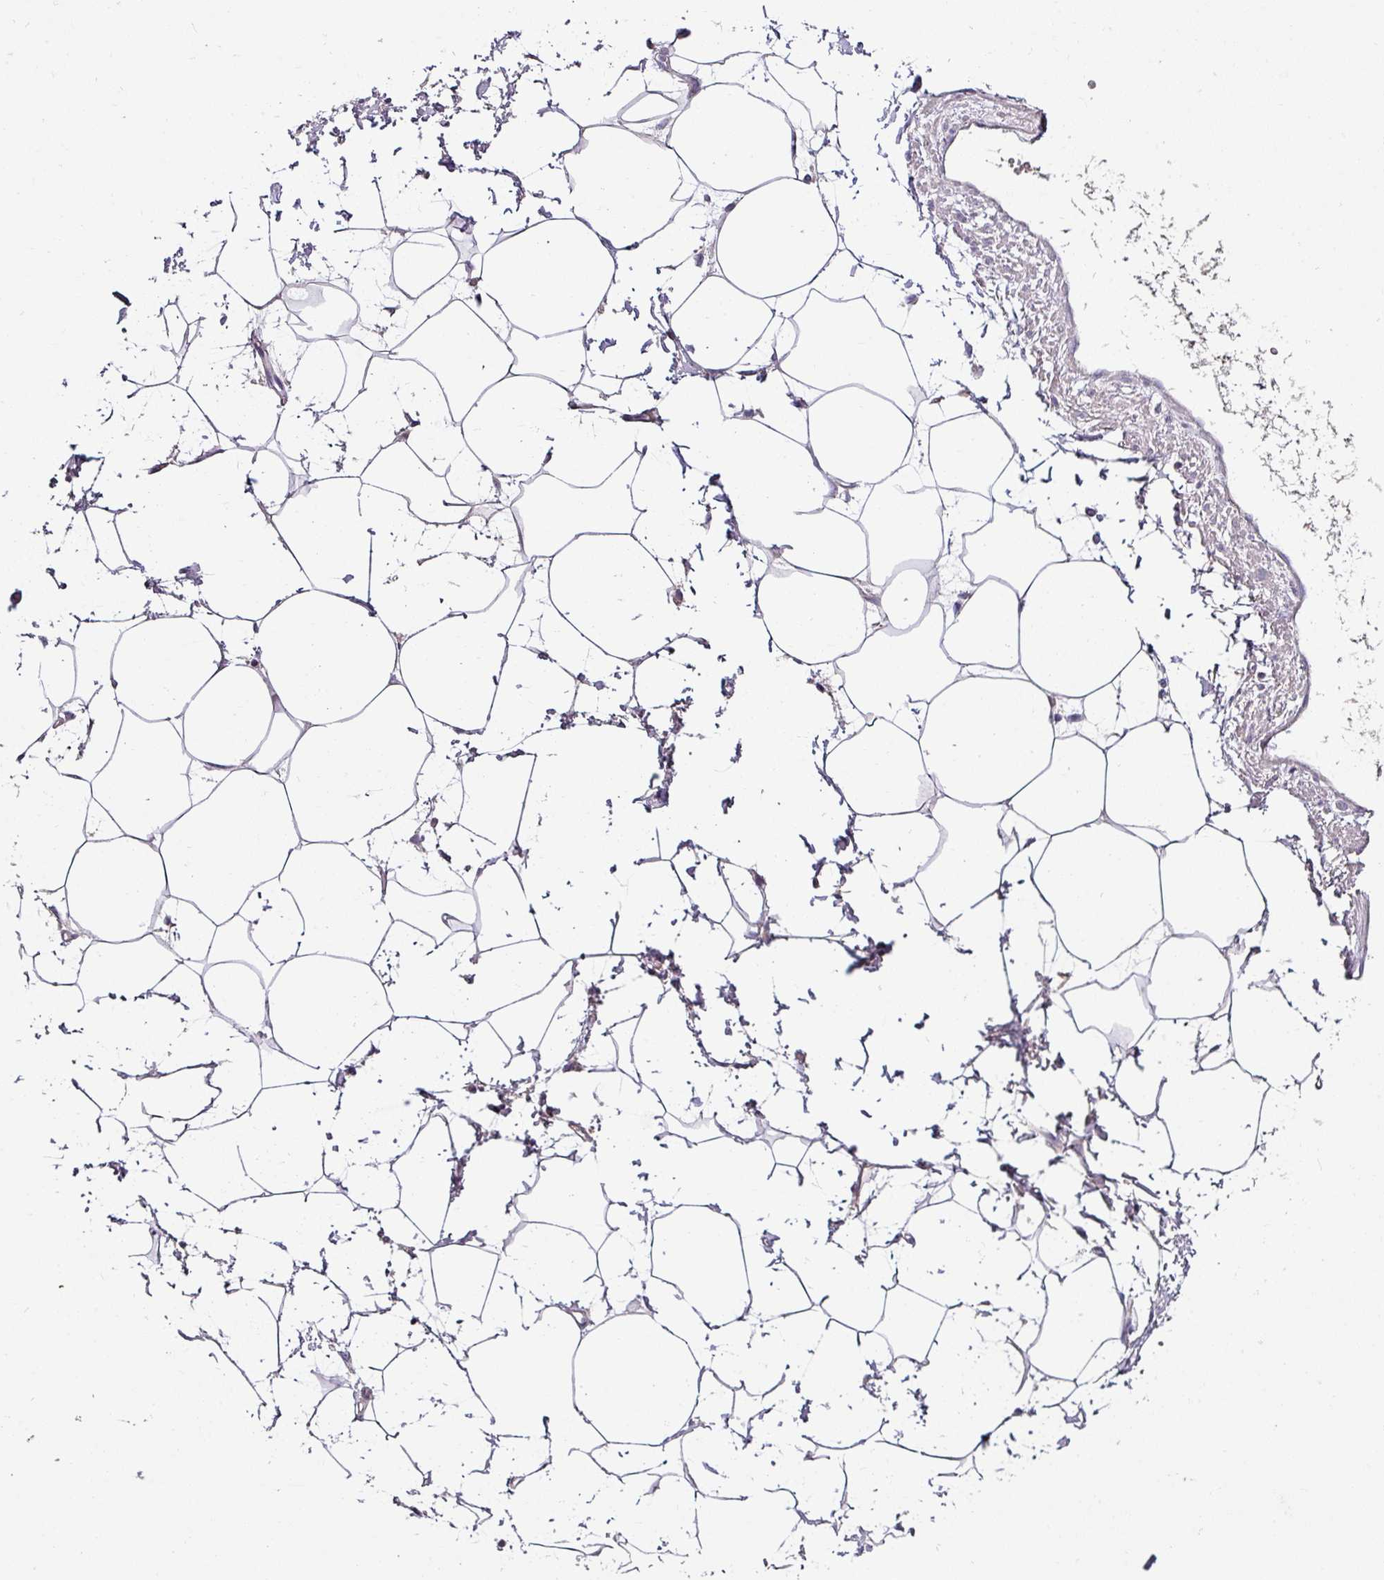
{"staining": {"intensity": "negative", "quantity": "none", "location": "none"}, "tissue": "adipose tissue", "cell_type": "Adipocytes", "image_type": "normal", "snomed": [{"axis": "morphology", "description": "Normal tissue, NOS"}, {"axis": "topography", "description": "Prostate"}, {"axis": "topography", "description": "Peripheral nerve tissue"}], "caption": "DAB immunohistochemical staining of normal human adipose tissue shows no significant staining in adipocytes. (DAB (3,3'-diaminobenzidine) IHC with hematoxylin counter stain).", "gene": "NAPSA", "patient": {"sex": "male", "age": 55}}